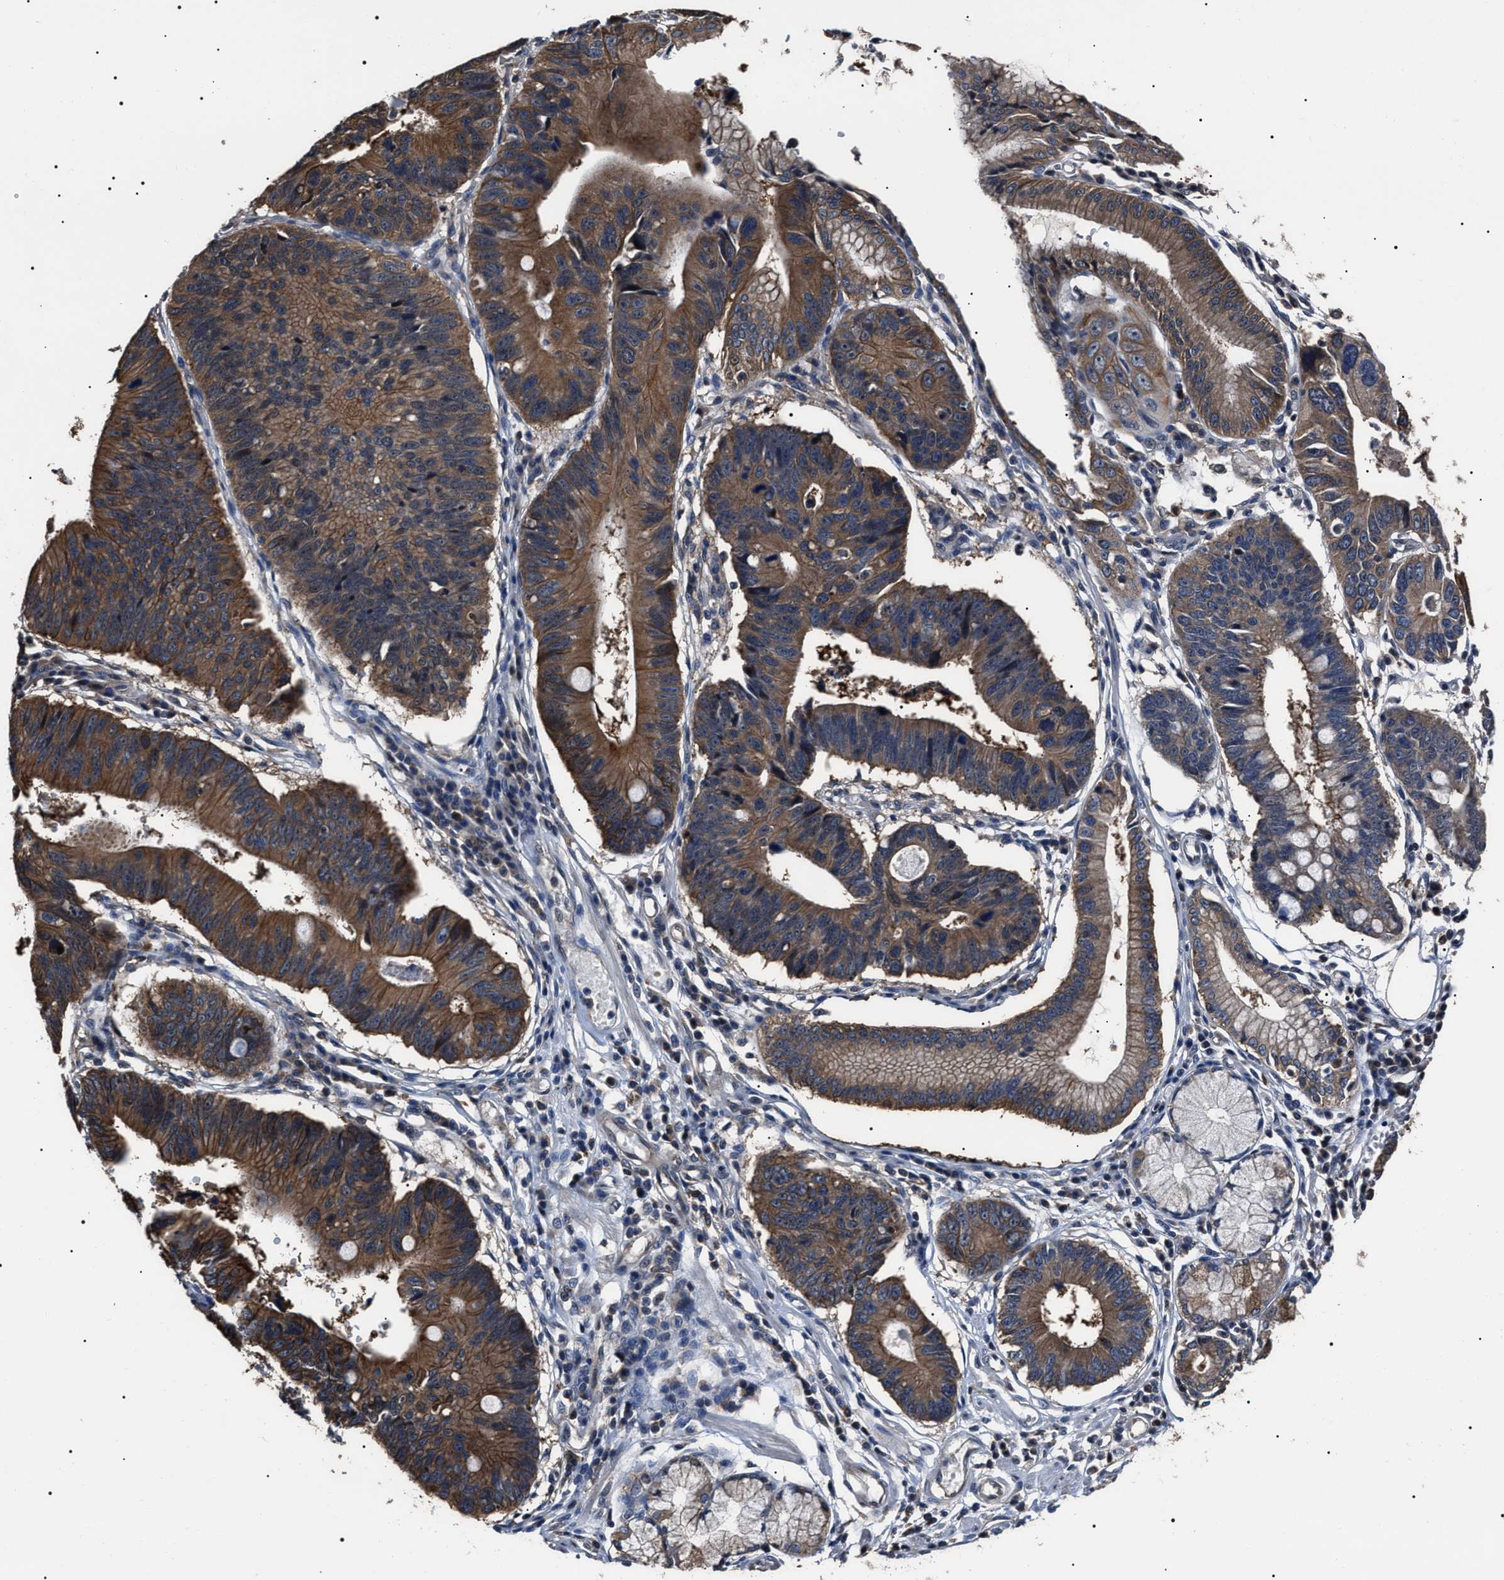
{"staining": {"intensity": "moderate", "quantity": ">75%", "location": "cytoplasmic/membranous"}, "tissue": "stomach cancer", "cell_type": "Tumor cells", "image_type": "cancer", "snomed": [{"axis": "morphology", "description": "Adenocarcinoma, NOS"}, {"axis": "topography", "description": "Stomach"}], "caption": "Tumor cells exhibit moderate cytoplasmic/membranous staining in approximately >75% of cells in stomach adenocarcinoma.", "gene": "CCT8", "patient": {"sex": "male", "age": 59}}